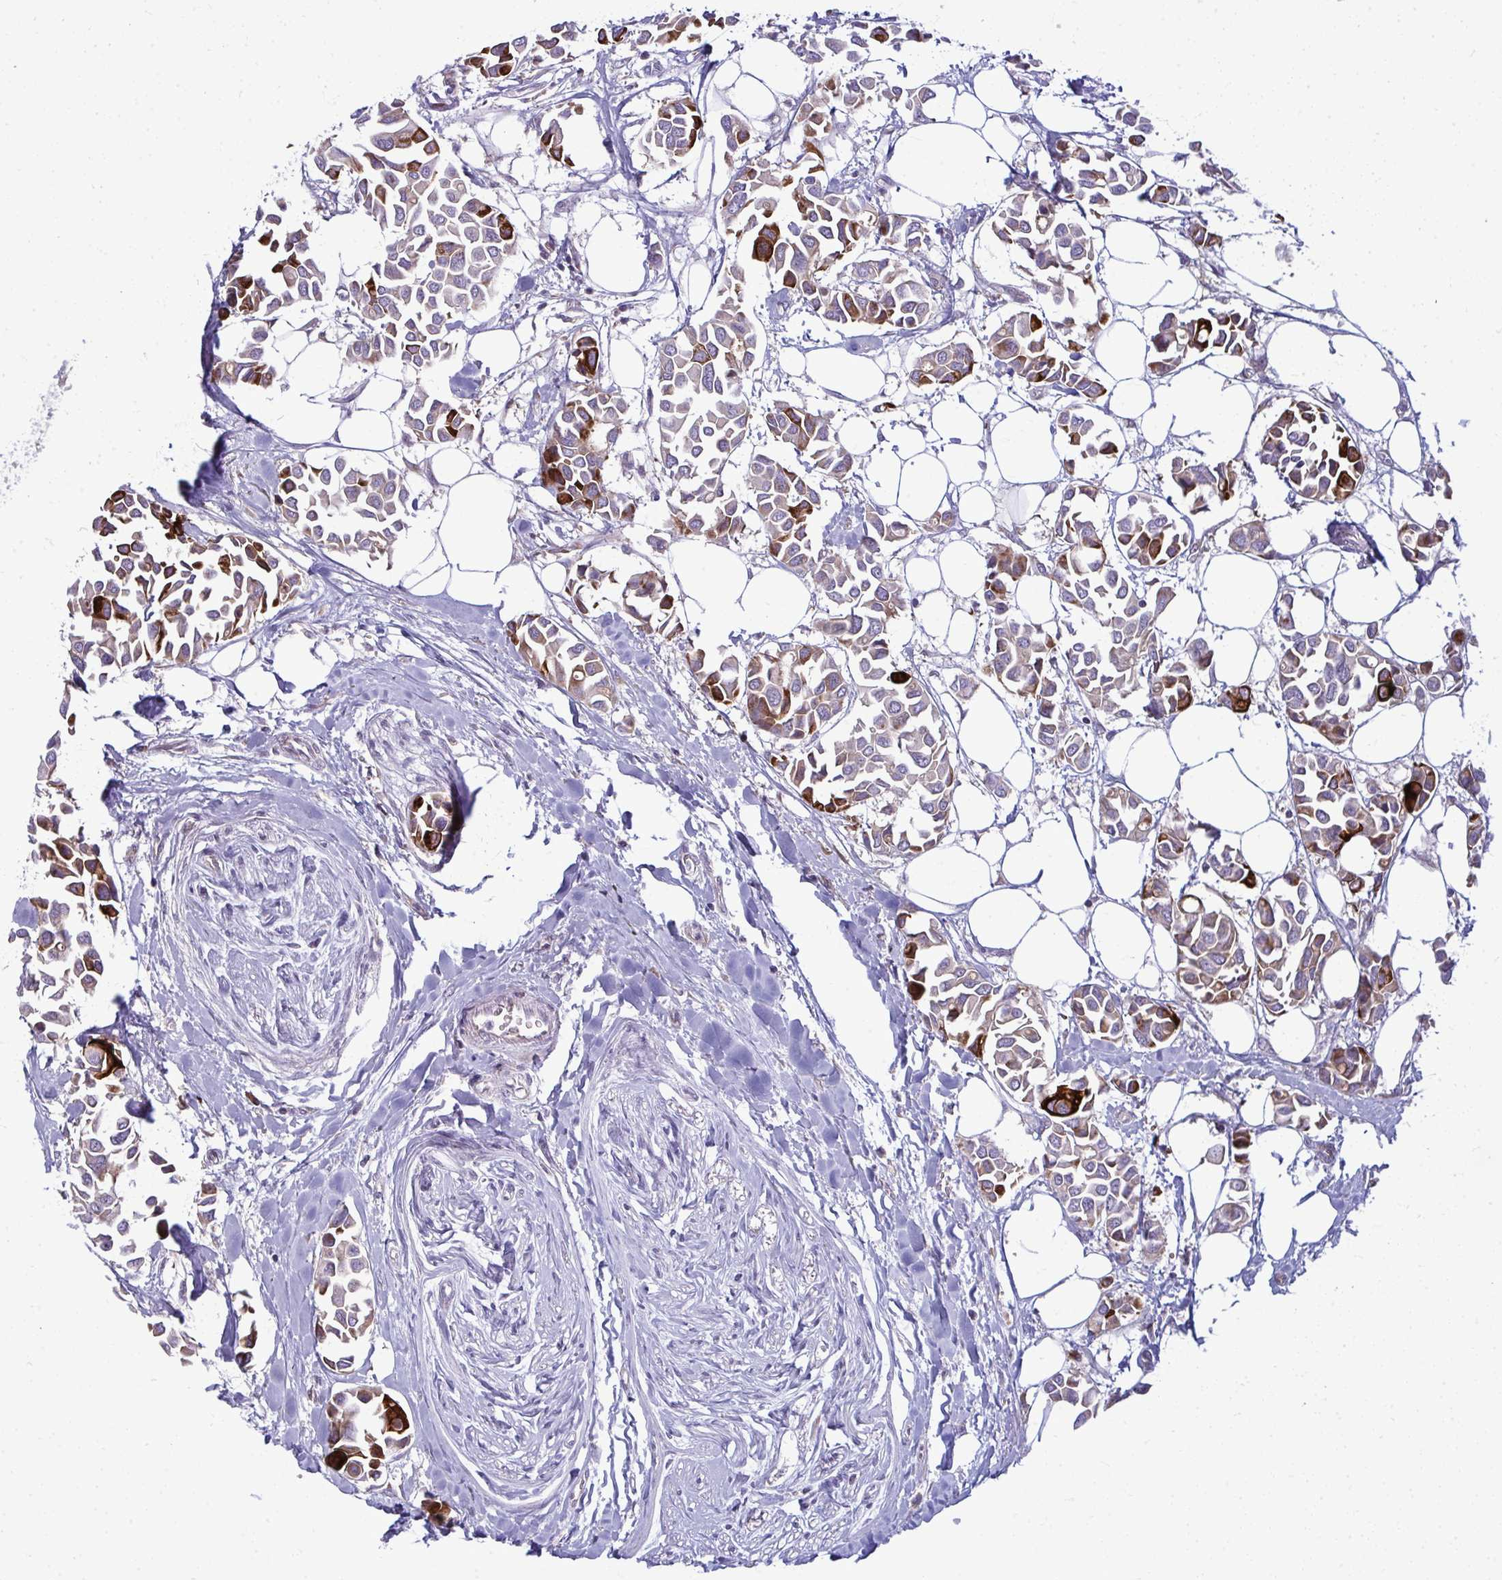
{"staining": {"intensity": "strong", "quantity": "<25%", "location": "cytoplasmic/membranous"}, "tissue": "breast cancer", "cell_type": "Tumor cells", "image_type": "cancer", "snomed": [{"axis": "morphology", "description": "Duct carcinoma"}, {"axis": "topography", "description": "Breast"}], "caption": "This is a micrograph of immunohistochemistry (IHC) staining of invasive ductal carcinoma (breast), which shows strong positivity in the cytoplasmic/membranous of tumor cells.", "gene": "GFPT2", "patient": {"sex": "female", "age": 54}}